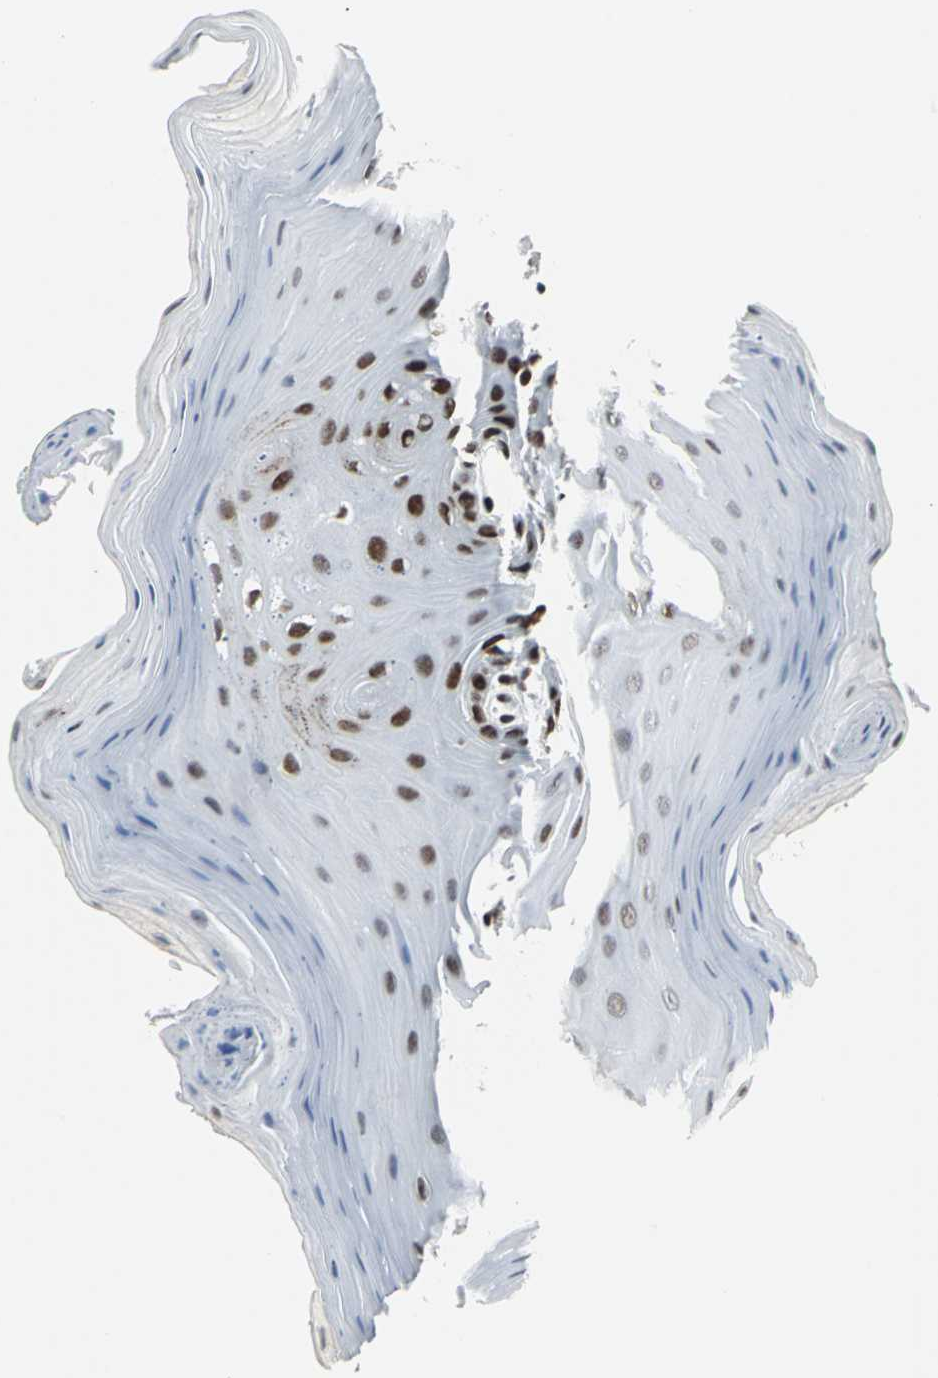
{"staining": {"intensity": "strong", "quantity": ">75%", "location": "nuclear"}, "tissue": "oral mucosa", "cell_type": "Squamous epithelial cells", "image_type": "normal", "snomed": [{"axis": "morphology", "description": "Normal tissue, NOS"}, {"axis": "morphology", "description": "Squamous cell carcinoma, NOS"}, {"axis": "topography", "description": "Skeletal muscle"}, {"axis": "topography", "description": "Oral tissue"}, {"axis": "topography", "description": "Head-Neck"}], "caption": "Oral mucosa stained for a protein (brown) demonstrates strong nuclear positive staining in approximately >75% of squamous epithelial cells.", "gene": "HDAC2", "patient": {"sex": "male", "age": 71}}